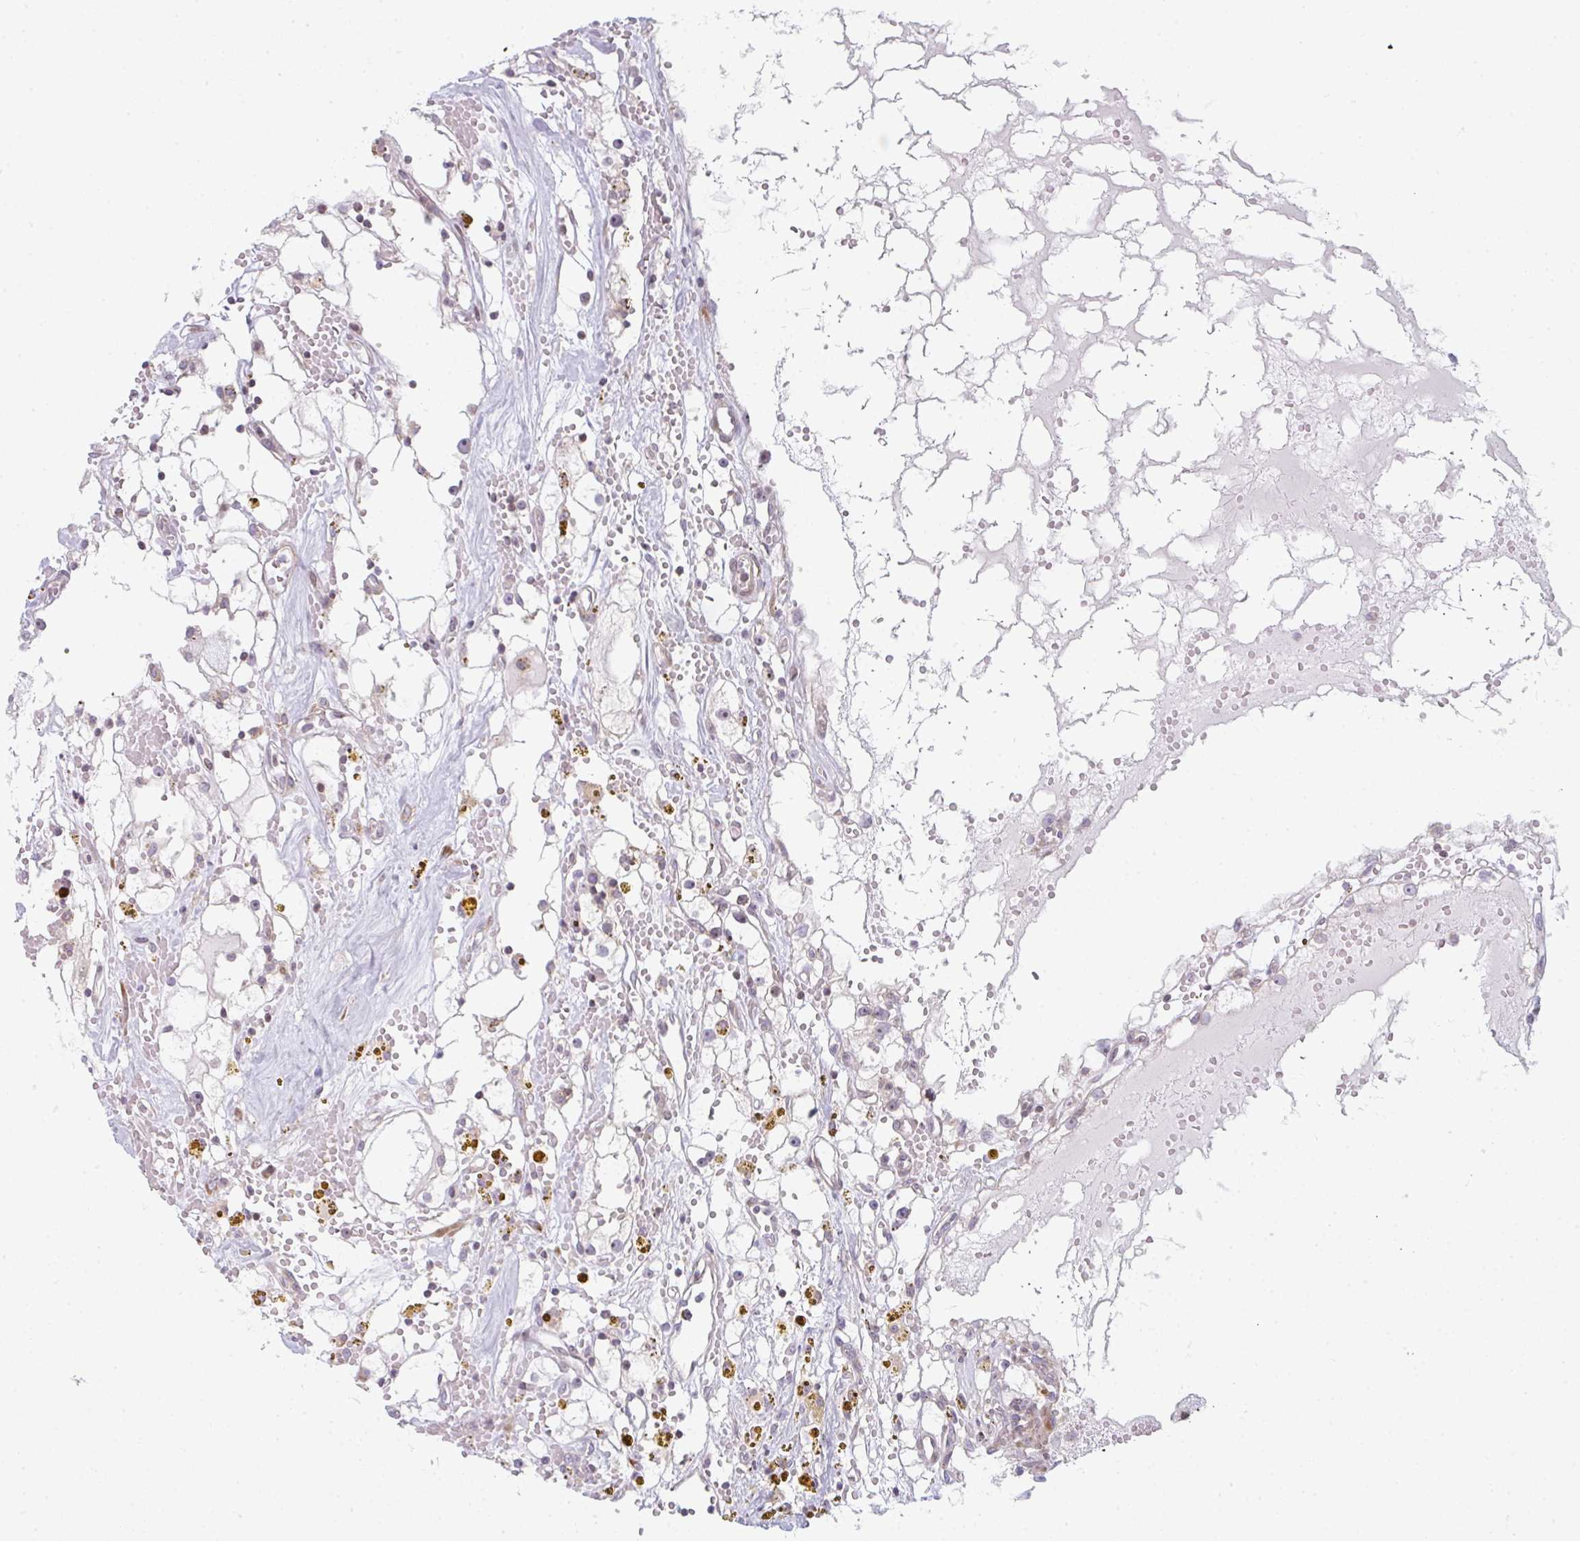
{"staining": {"intensity": "negative", "quantity": "none", "location": "none"}, "tissue": "renal cancer", "cell_type": "Tumor cells", "image_type": "cancer", "snomed": [{"axis": "morphology", "description": "Adenocarcinoma, NOS"}, {"axis": "topography", "description": "Kidney"}], "caption": "The photomicrograph exhibits no significant expression in tumor cells of adenocarcinoma (renal). (Brightfield microscopy of DAB (3,3'-diaminobenzidine) immunohistochemistry (IHC) at high magnification).", "gene": "TMEM237", "patient": {"sex": "male", "age": 56}}